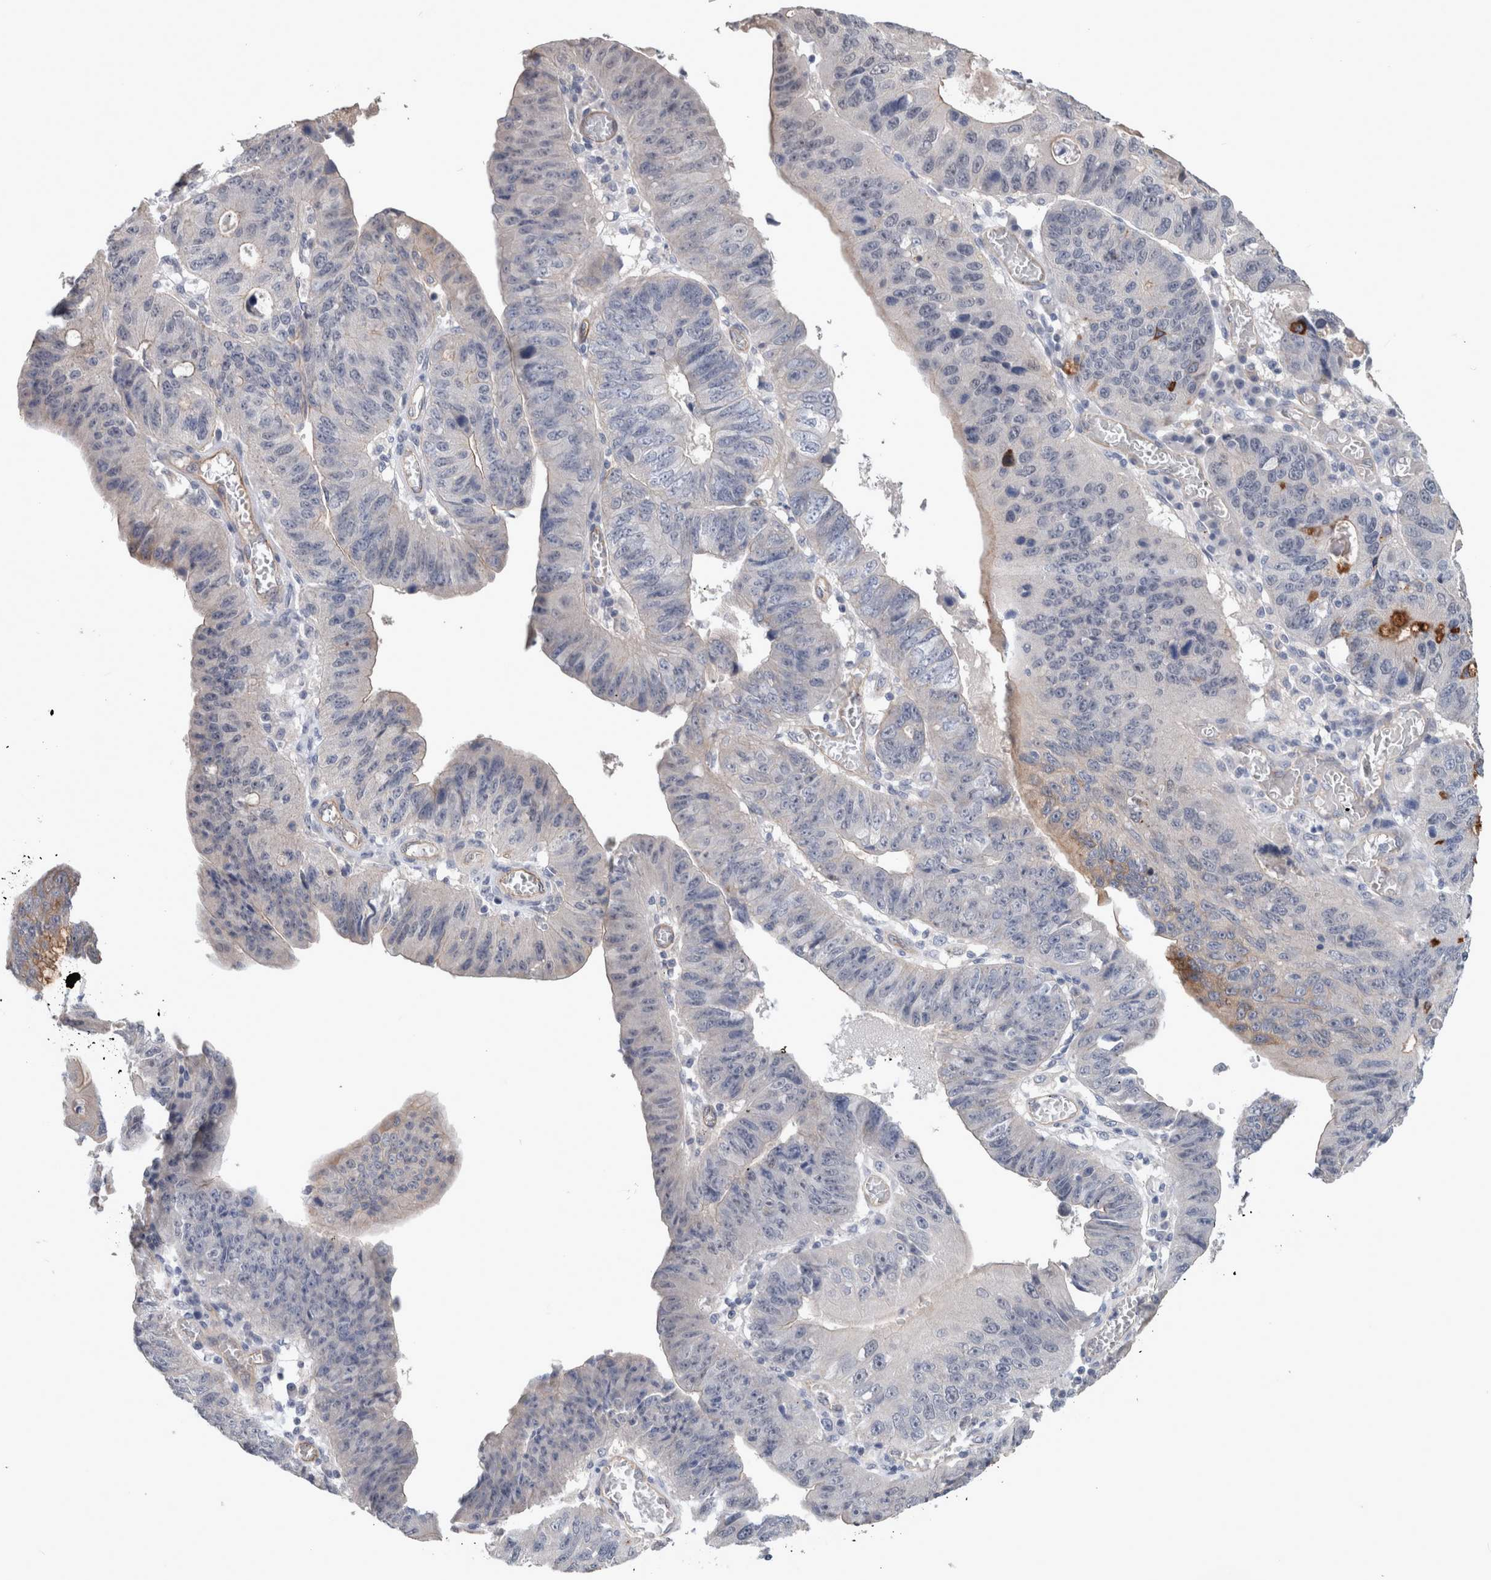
{"staining": {"intensity": "weak", "quantity": "<25%", "location": "cytoplasmic/membranous"}, "tissue": "stomach cancer", "cell_type": "Tumor cells", "image_type": "cancer", "snomed": [{"axis": "morphology", "description": "Adenocarcinoma, NOS"}, {"axis": "topography", "description": "Stomach"}], "caption": "Tumor cells show no significant positivity in stomach cancer.", "gene": "BCAM", "patient": {"sex": "male", "age": 59}}